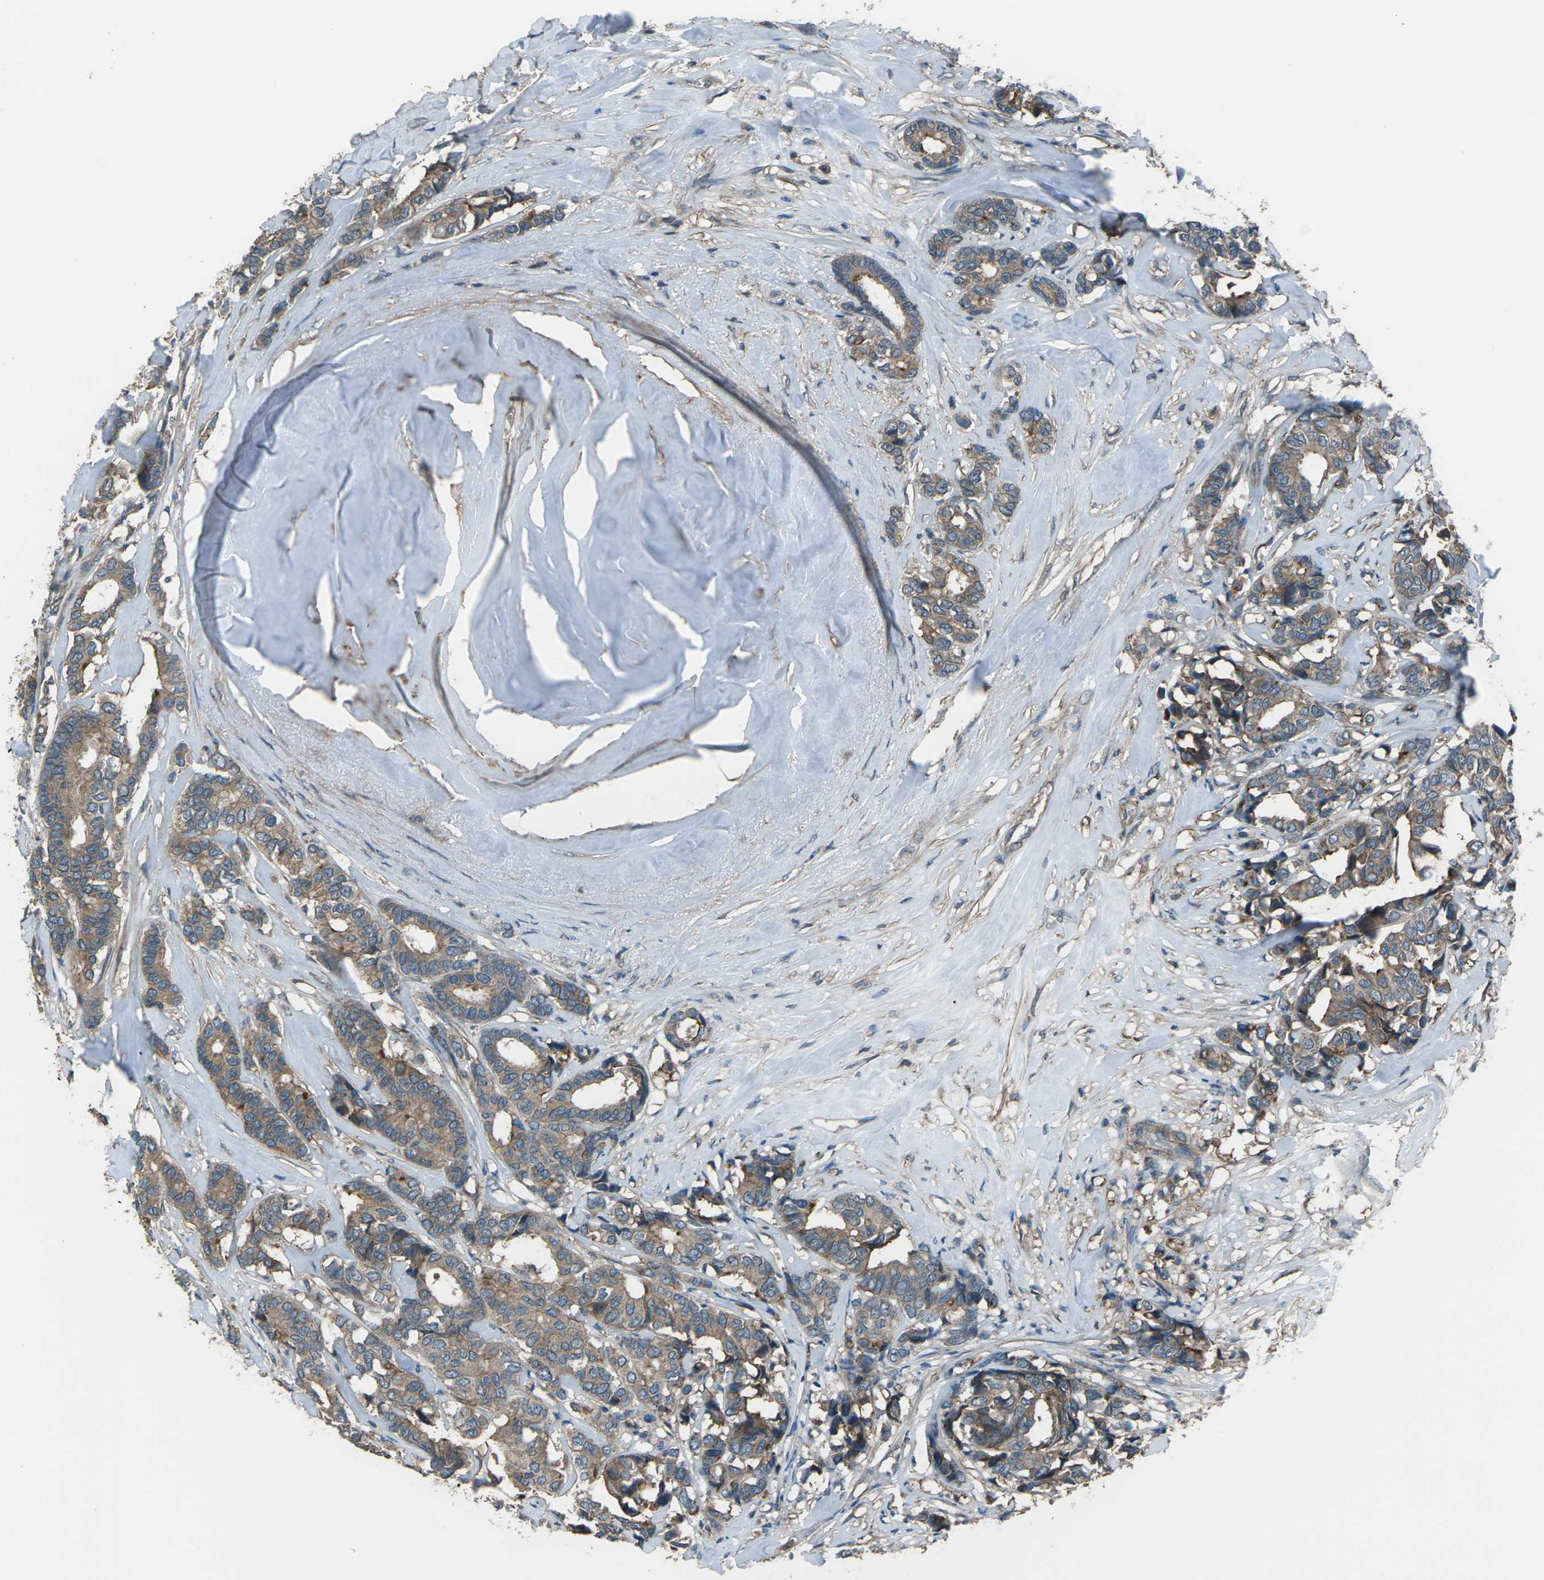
{"staining": {"intensity": "moderate", "quantity": ">75%", "location": "cytoplasmic/membranous"}, "tissue": "breast cancer", "cell_type": "Tumor cells", "image_type": "cancer", "snomed": [{"axis": "morphology", "description": "Duct carcinoma"}, {"axis": "topography", "description": "Breast"}], "caption": "This is an image of immunohistochemistry staining of breast cancer, which shows moderate positivity in the cytoplasmic/membranous of tumor cells.", "gene": "CMTM4", "patient": {"sex": "female", "age": 87}}